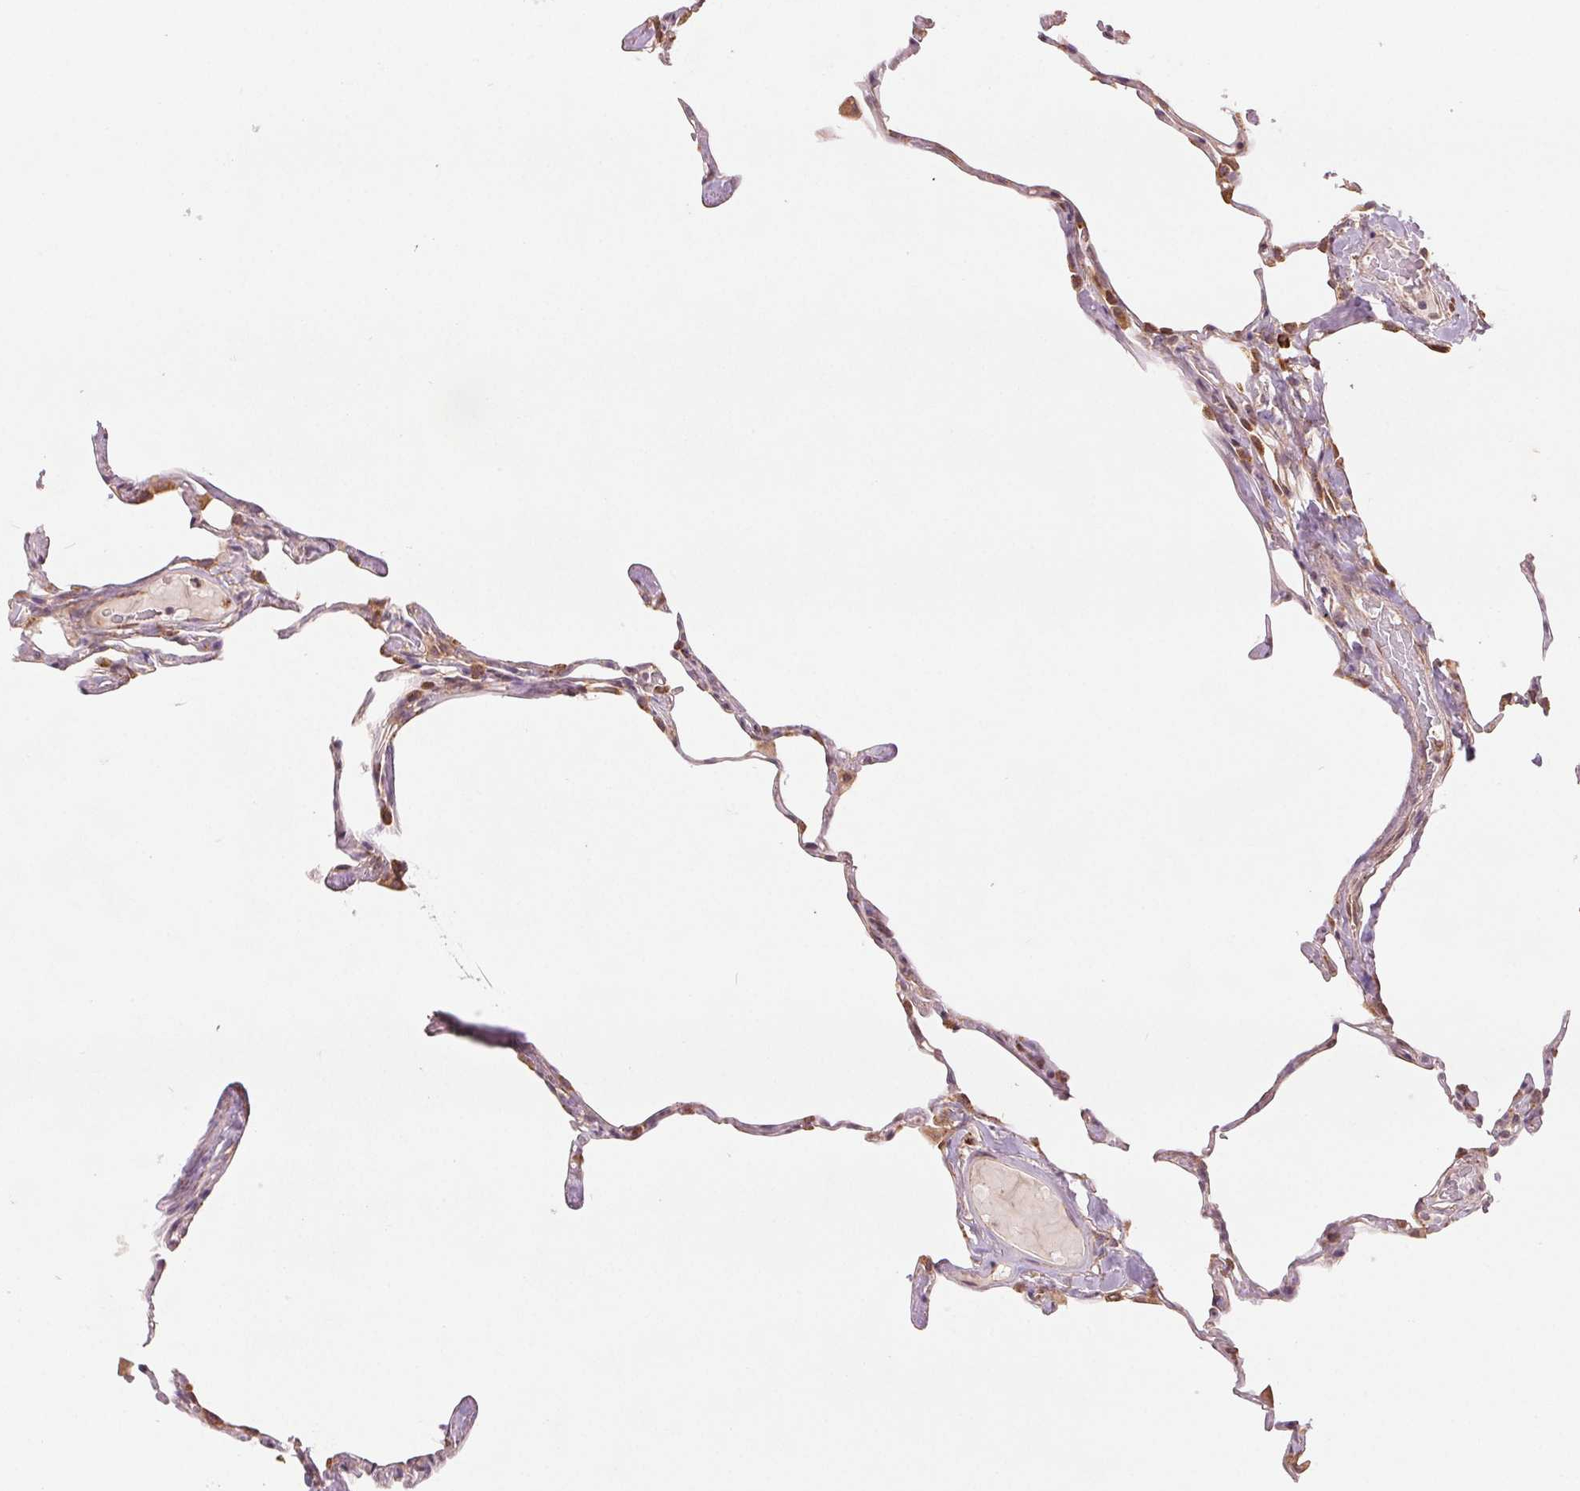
{"staining": {"intensity": "moderate", "quantity": "25%-75%", "location": "cytoplasmic/membranous"}, "tissue": "lung", "cell_type": "Alveolar cells", "image_type": "normal", "snomed": [{"axis": "morphology", "description": "Normal tissue, NOS"}, {"axis": "topography", "description": "Lung"}], "caption": "Immunohistochemistry photomicrograph of unremarkable lung: lung stained using immunohistochemistry displays medium levels of moderate protein expression localized specifically in the cytoplasmic/membranous of alveolar cells, appearing as a cytoplasmic/membranous brown color.", "gene": "SLC20A1", "patient": {"sex": "male", "age": 65}}